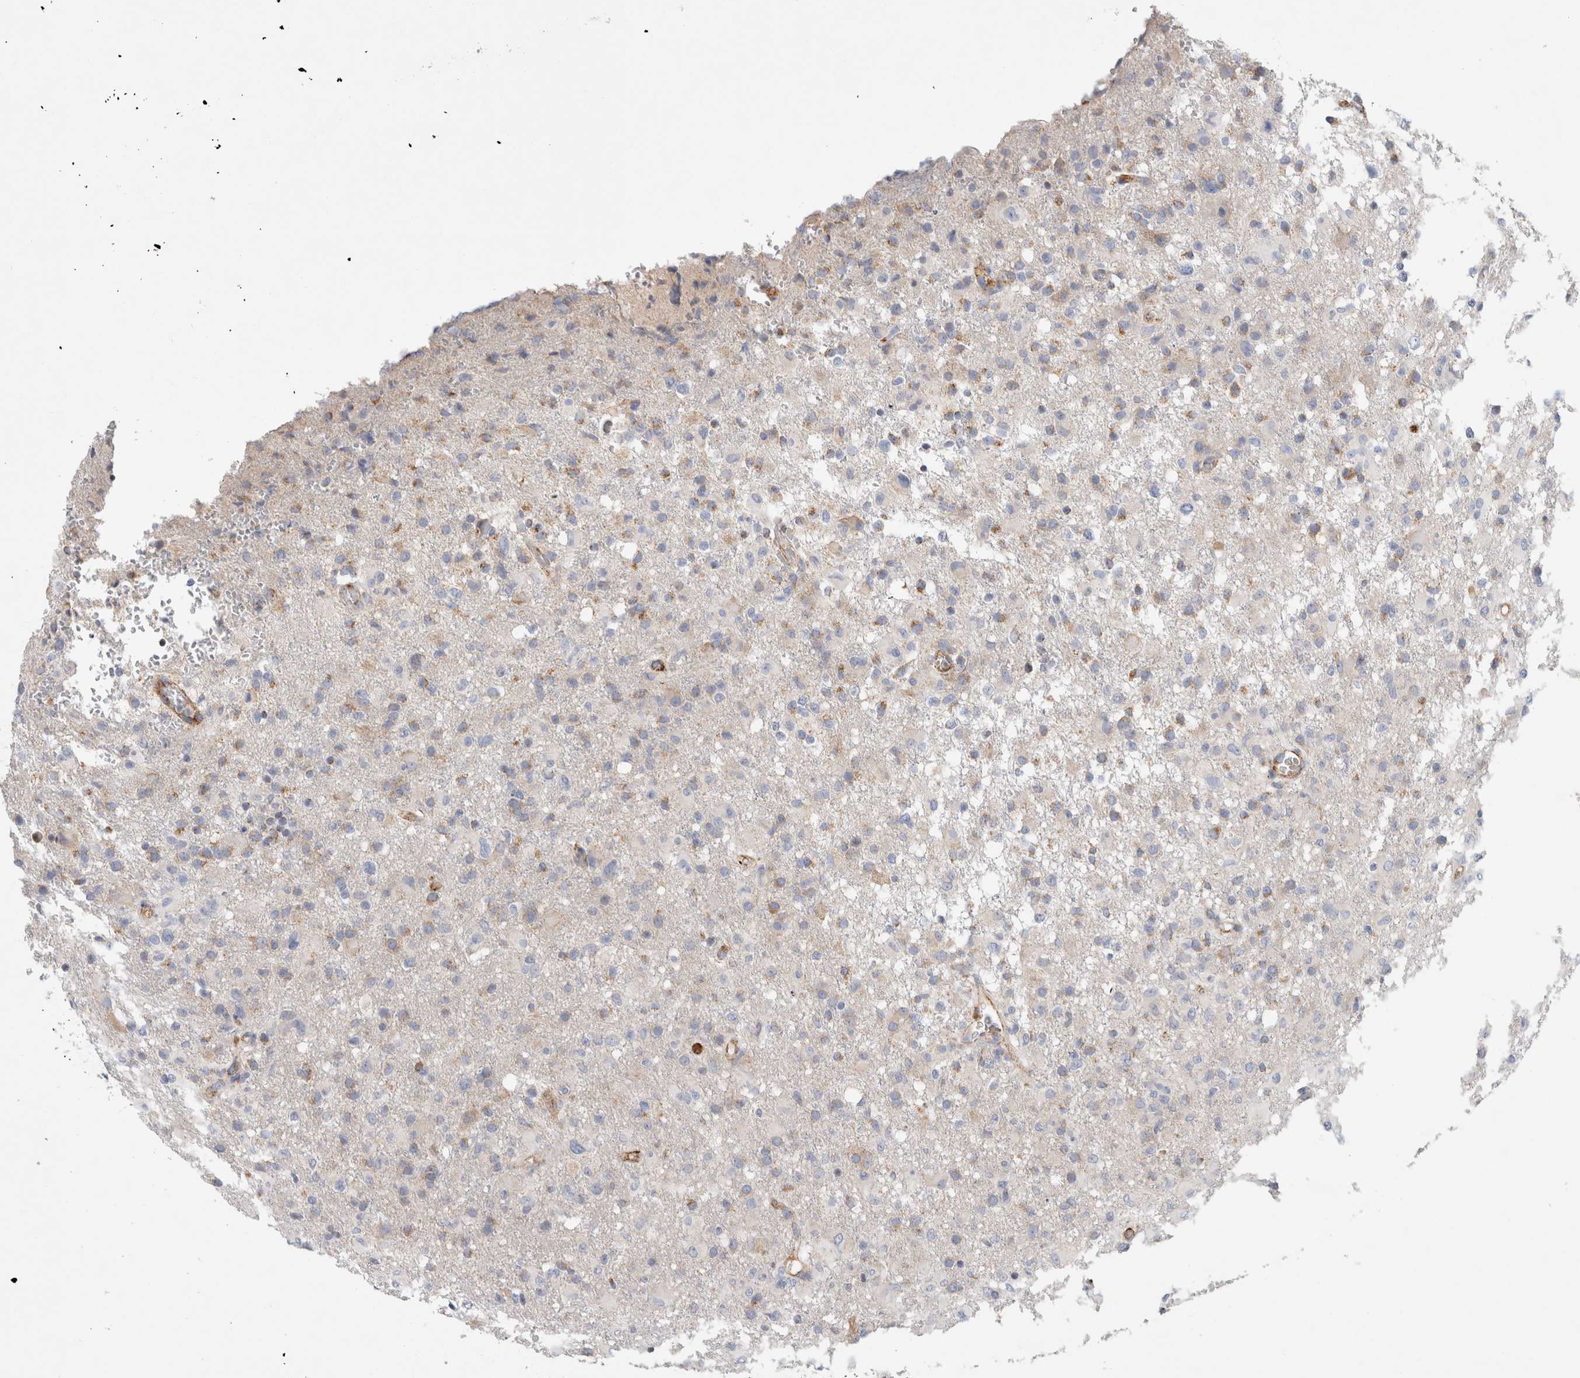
{"staining": {"intensity": "moderate", "quantity": "25%-75%", "location": "cytoplasmic/membranous"}, "tissue": "glioma", "cell_type": "Tumor cells", "image_type": "cancer", "snomed": [{"axis": "morphology", "description": "Glioma, malignant, High grade"}, {"axis": "topography", "description": "Brain"}], "caption": "Approximately 25%-75% of tumor cells in human glioma reveal moderate cytoplasmic/membranous protein positivity as visualized by brown immunohistochemical staining.", "gene": "IARS2", "patient": {"sex": "female", "age": 57}}